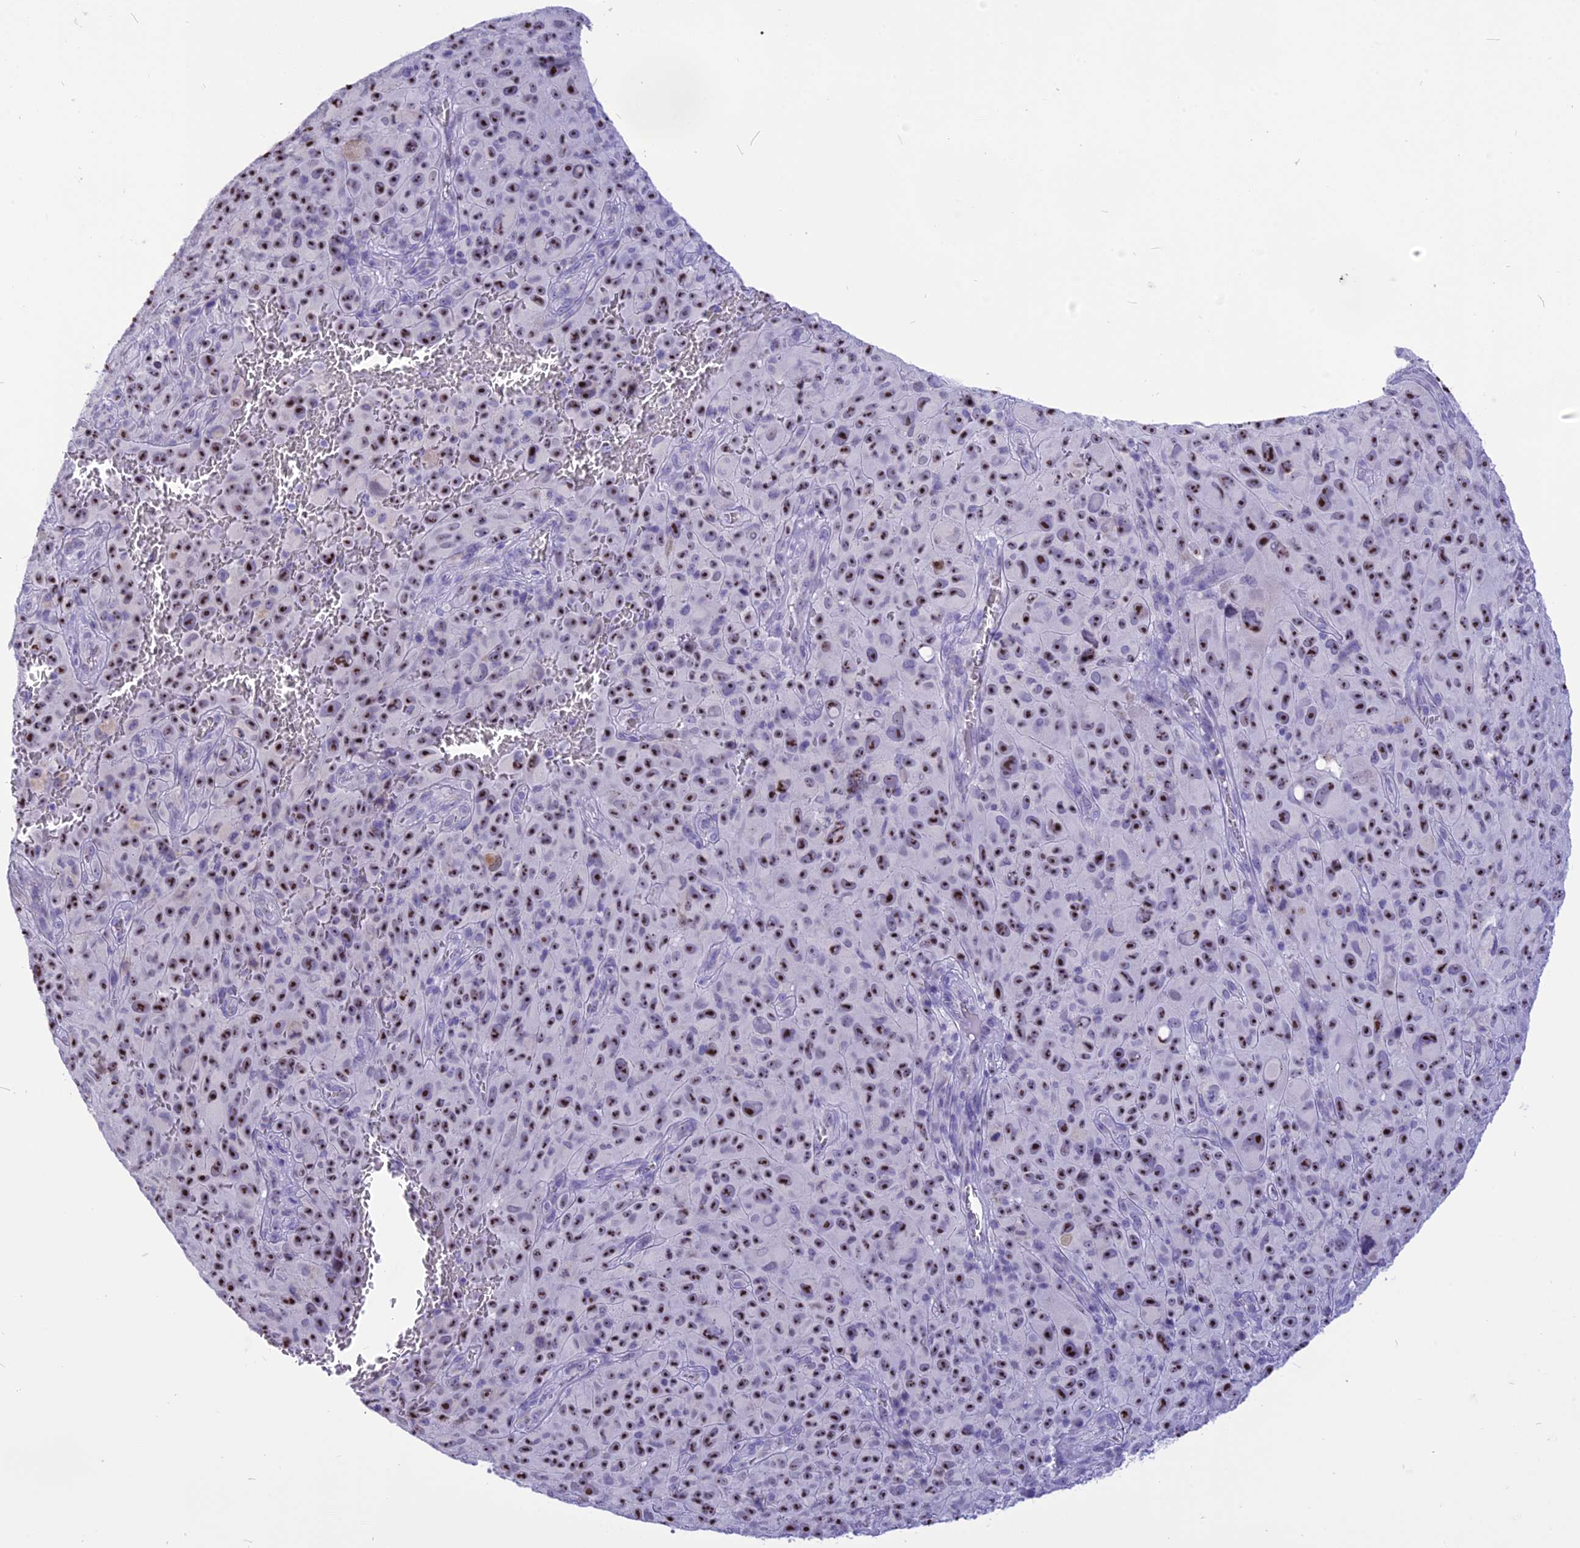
{"staining": {"intensity": "strong", "quantity": ">75%", "location": "nuclear"}, "tissue": "melanoma", "cell_type": "Tumor cells", "image_type": "cancer", "snomed": [{"axis": "morphology", "description": "Malignant melanoma, NOS"}, {"axis": "topography", "description": "Skin"}], "caption": "The image reveals staining of malignant melanoma, revealing strong nuclear protein positivity (brown color) within tumor cells.", "gene": "CMSS1", "patient": {"sex": "female", "age": 82}}